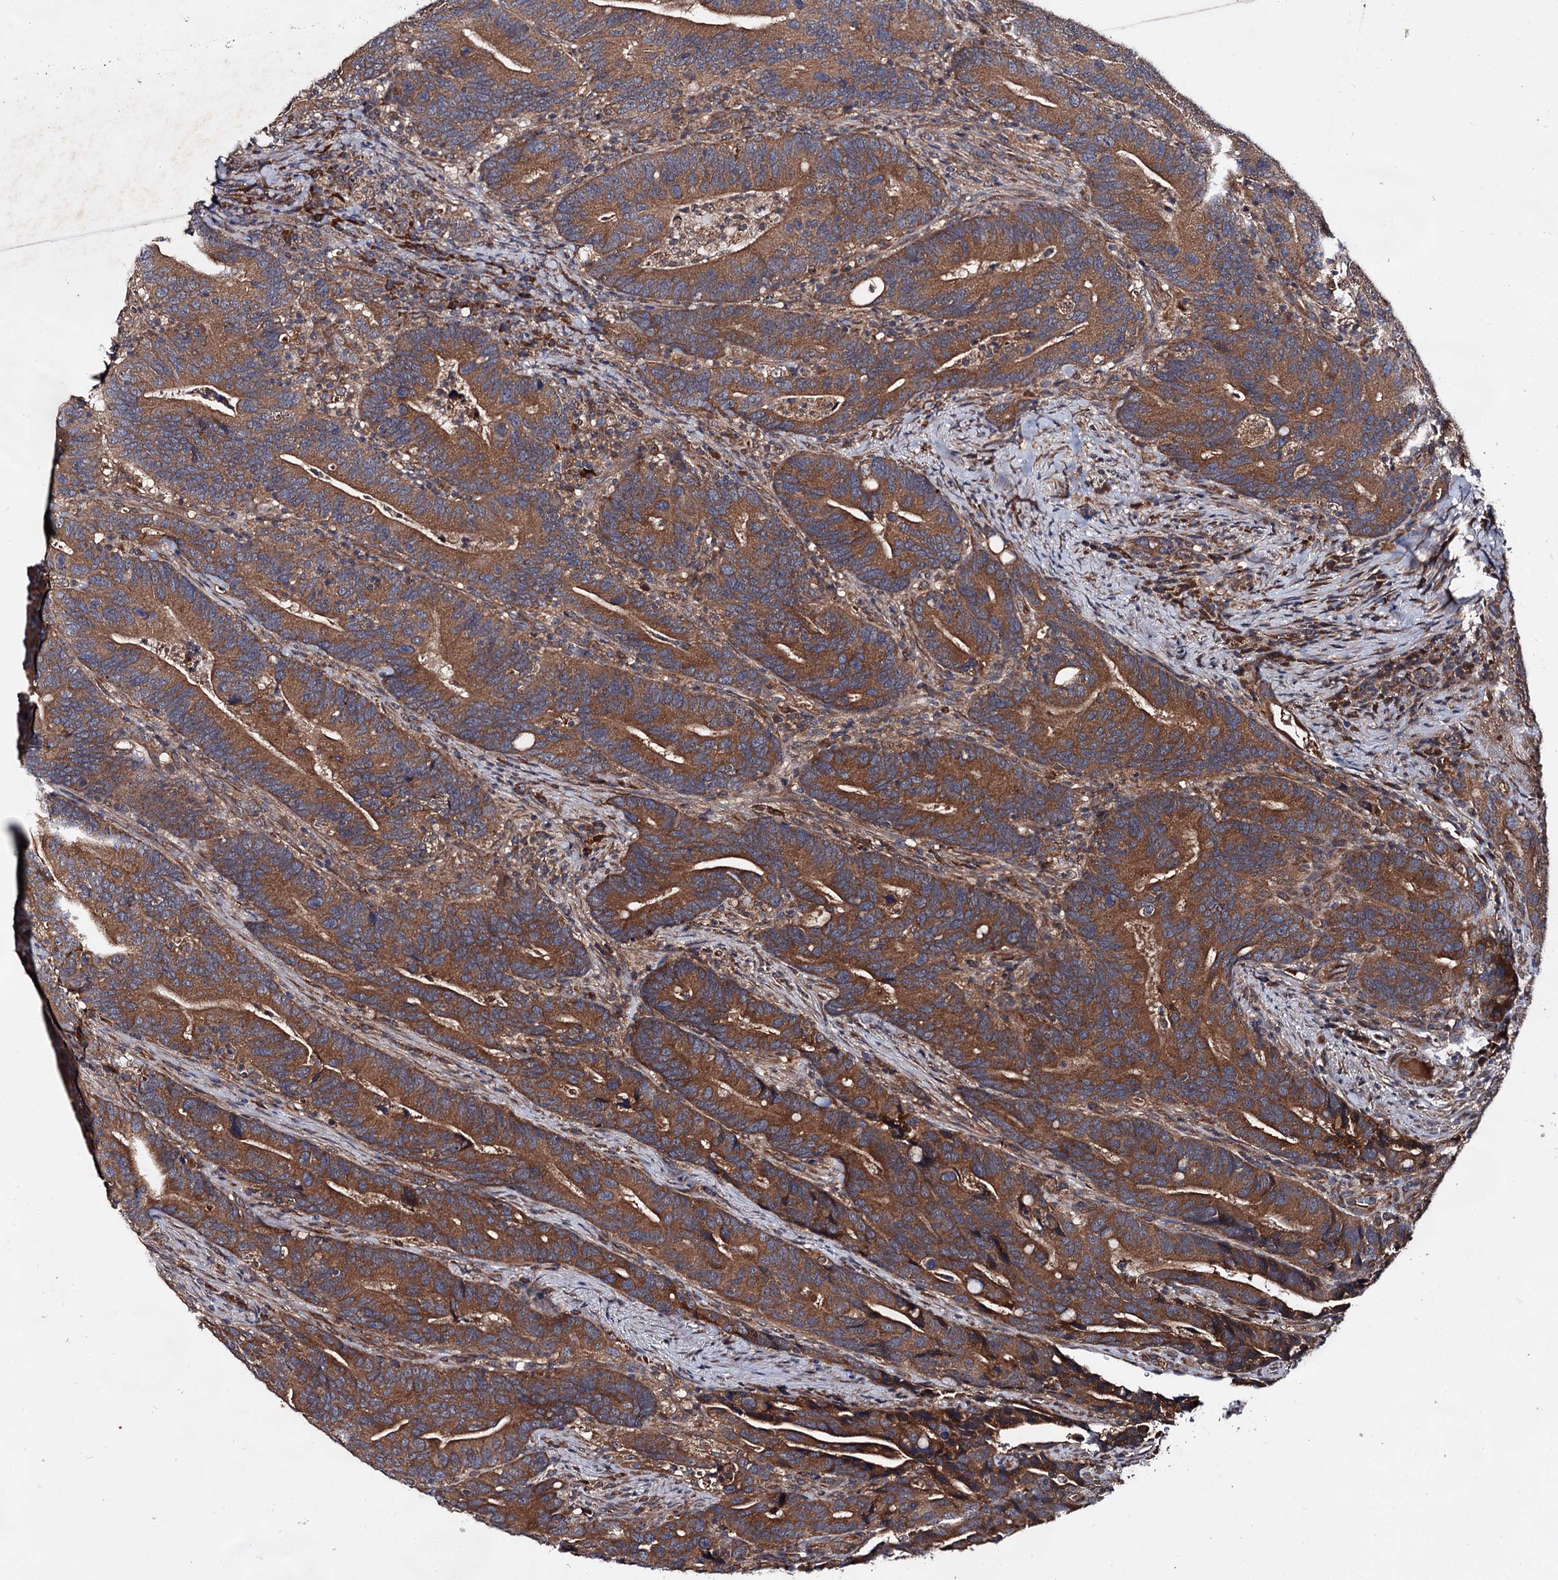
{"staining": {"intensity": "strong", "quantity": ">75%", "location": "cytoplasmic/membranous"}, "tissue": "colorectal cancer", "cell_type": "Tumor cells", "image_type": "cancer", "snomed": [{"axis": "morphology", "description": "Adenocarcinoma, NOS"}, {"axis": "topography", "description": "Colon"}], "caption": "Approximately >75% of tumor cells in human adenocarcinoma (colorectal) demonstrate strong cytoplasmic/membranous protein staining as visualized by brown immunohistochemical staining.", "gene": "TEX9", "patient": {"sex": "female", "age": 66}}